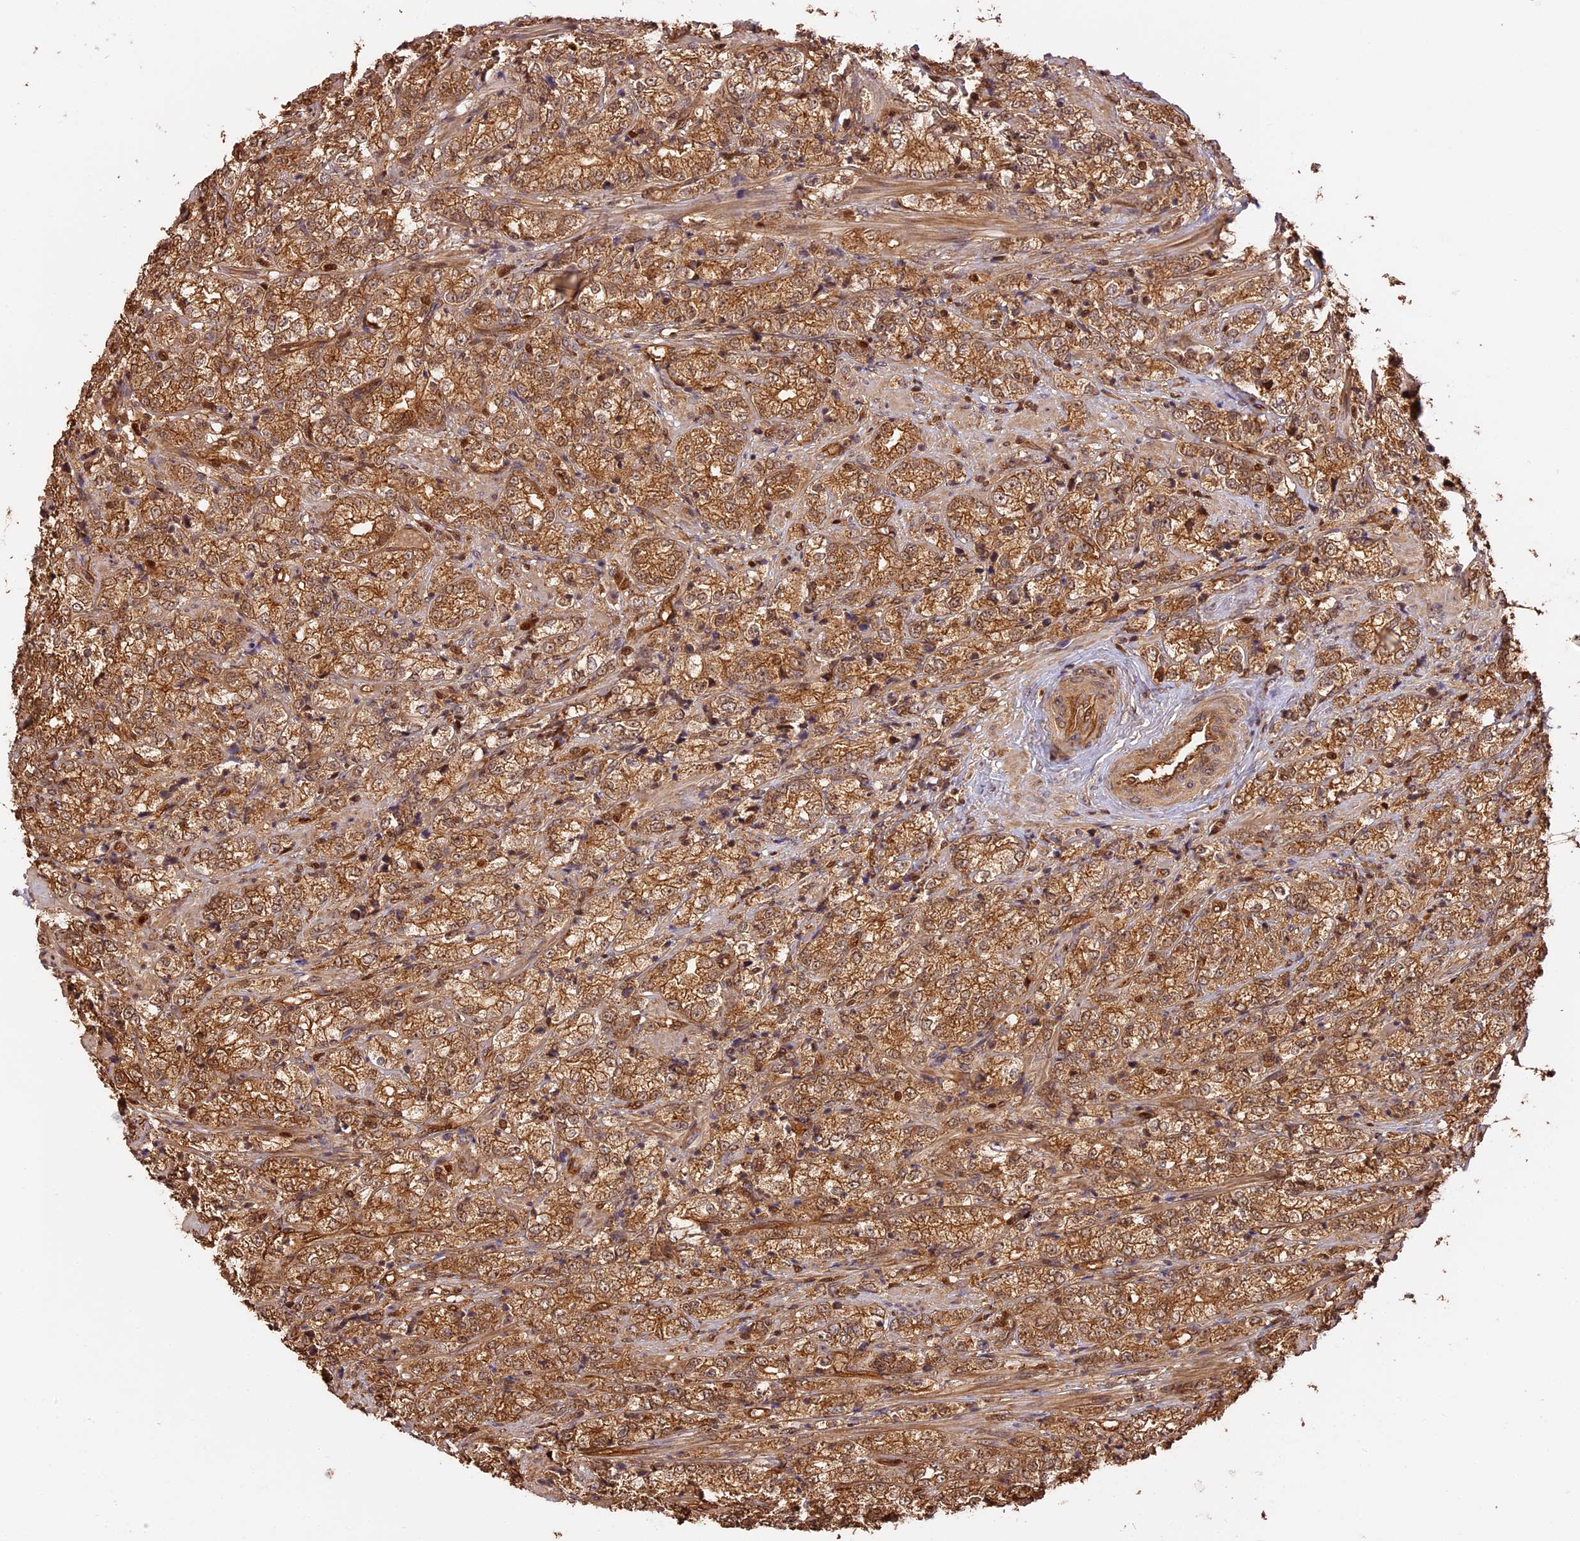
{"staining": {"intensity": "moderate", "quantity": ">75%", "location": "cytoplasmic/membranous"}, "tissue": "prostate cancer", "cell_type": "Tumor cells", "image_type": "cancer", "snomed": [{"axis": "morphology", "description": "Adenocarcinoma, High grade"}, {"axis": "topography", "description": "Prostate"}], "caption": "A high-resolution histopathology image shows immunohistochemistry (IHC) staining of adenocarcinoma (high-grade) (prostate), which exhibits moderate cytoplasmic/membranous expression in approximately >75% of tumor cells. The protein is stained brown, and the nuclei are stained in blue (DAB (3,3'-diaminobenzidine) IHC with brightfield microscopy, high magnification).", "gene": "PPP1R37", "patient": {"sex": "male", "age": 69}}